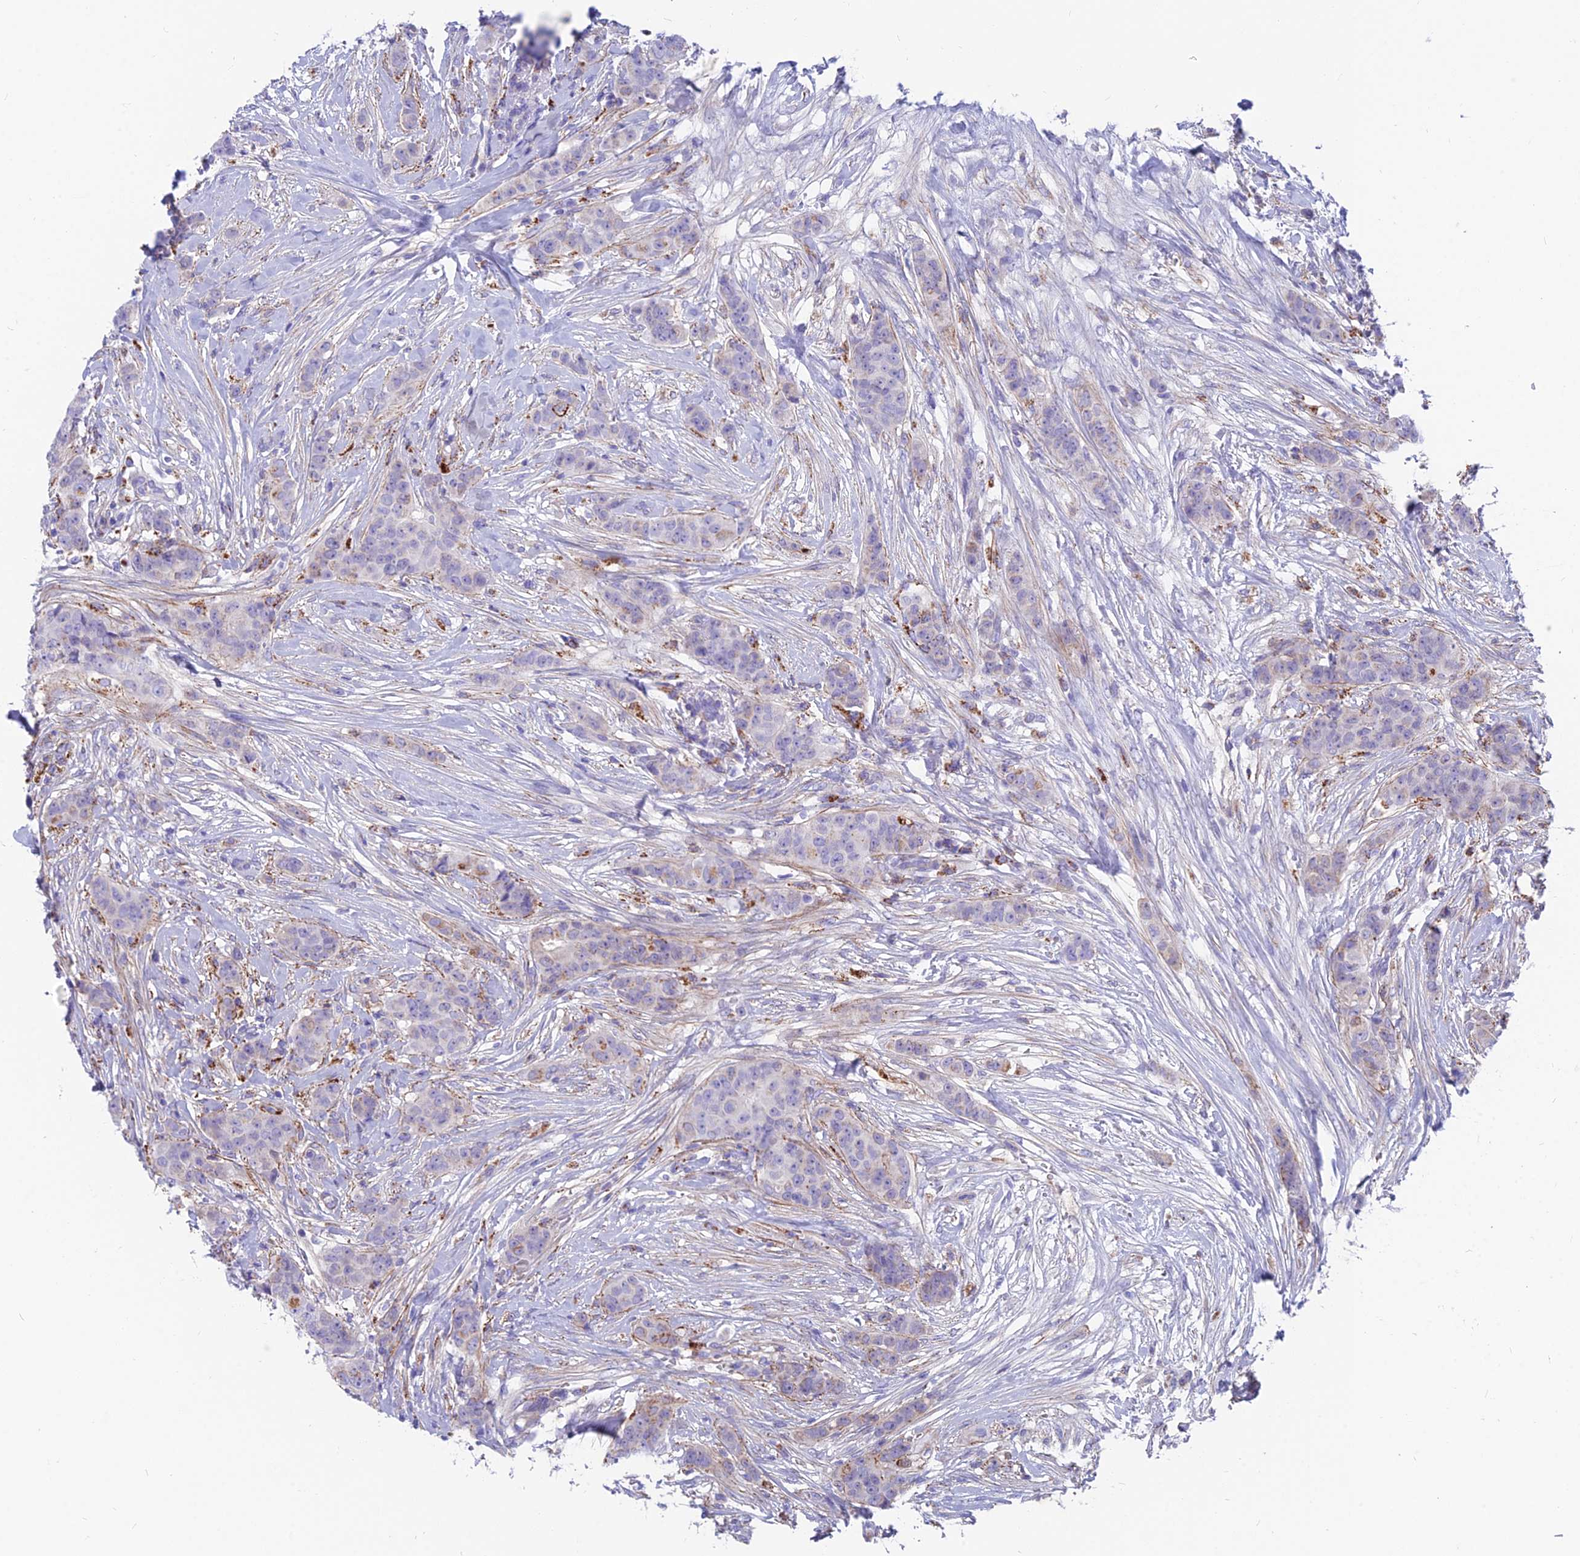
{"staining": {"intensity": "weak", "quantity": "<25%", "location": "cytoplasmic/membranous"}, "tissue": "breast cancer", "cell_type": "Tumor cells", "image_type": "cancer", "snomed": [{"axis": "morphology", "description": "Duct carcinoma"}, {"axis": "topography", "description": "Breast"}], "caption": "Immunohistochemistry micrograph of neoplastic tissue: human breast infiltrating ductal carcinoma stained with DAB (3,3'-diaminobenzidine) shows no significant protein expression in tumor cells.", "gene": "TIGD6", "patient": {"sex": "female", "age": 40}}